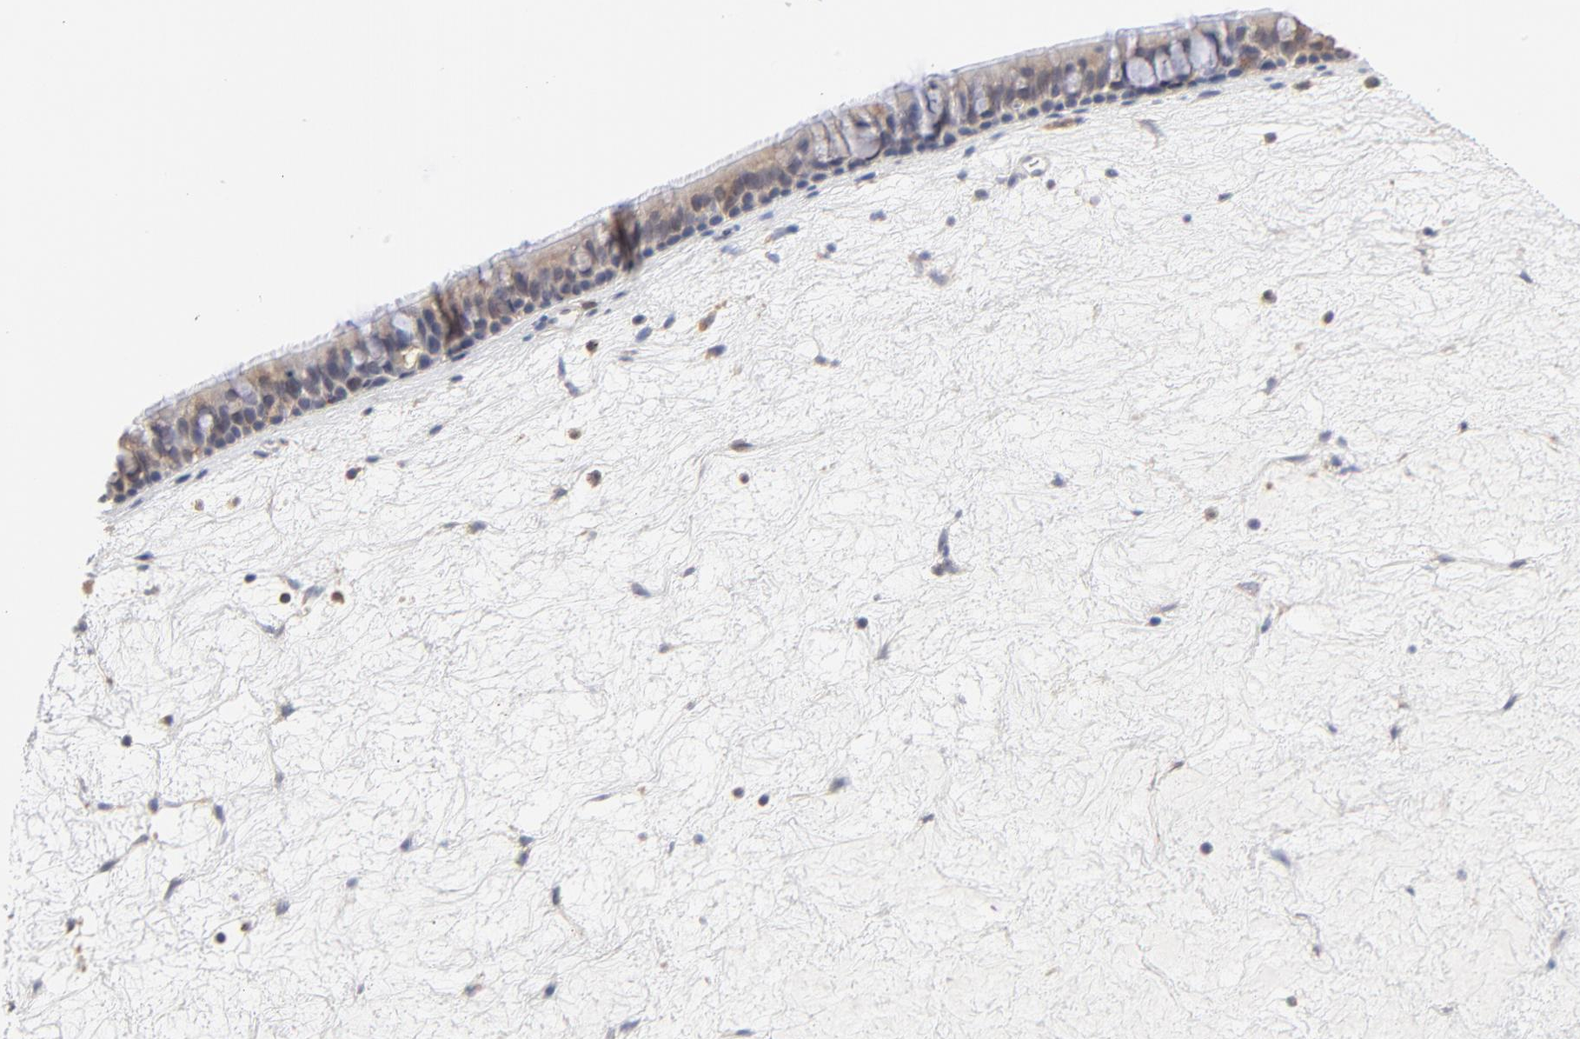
{"staining": {"intensity": "weak", "quantity": ">75%", "location": "cytoplasmic/membranous"}, "tissue": "nasopharynx", "cell_type": "Respiratory epithelial cells", "image_type": "normal", "snomed": [{"axis": "morphology", "description": "Normal tissue, NOS"}, {"axis": "topography", "description": "Nasopharynx"}], "caption": "DAB immunohistochemical staining of unremarkable human nasopharynx demonstrates weak cytoplasmic/membranous protein positivity in about >75% of respiratory epithelial cells.", "gene": "RNF213", "patient": {"sex": "female", "age": 78}}